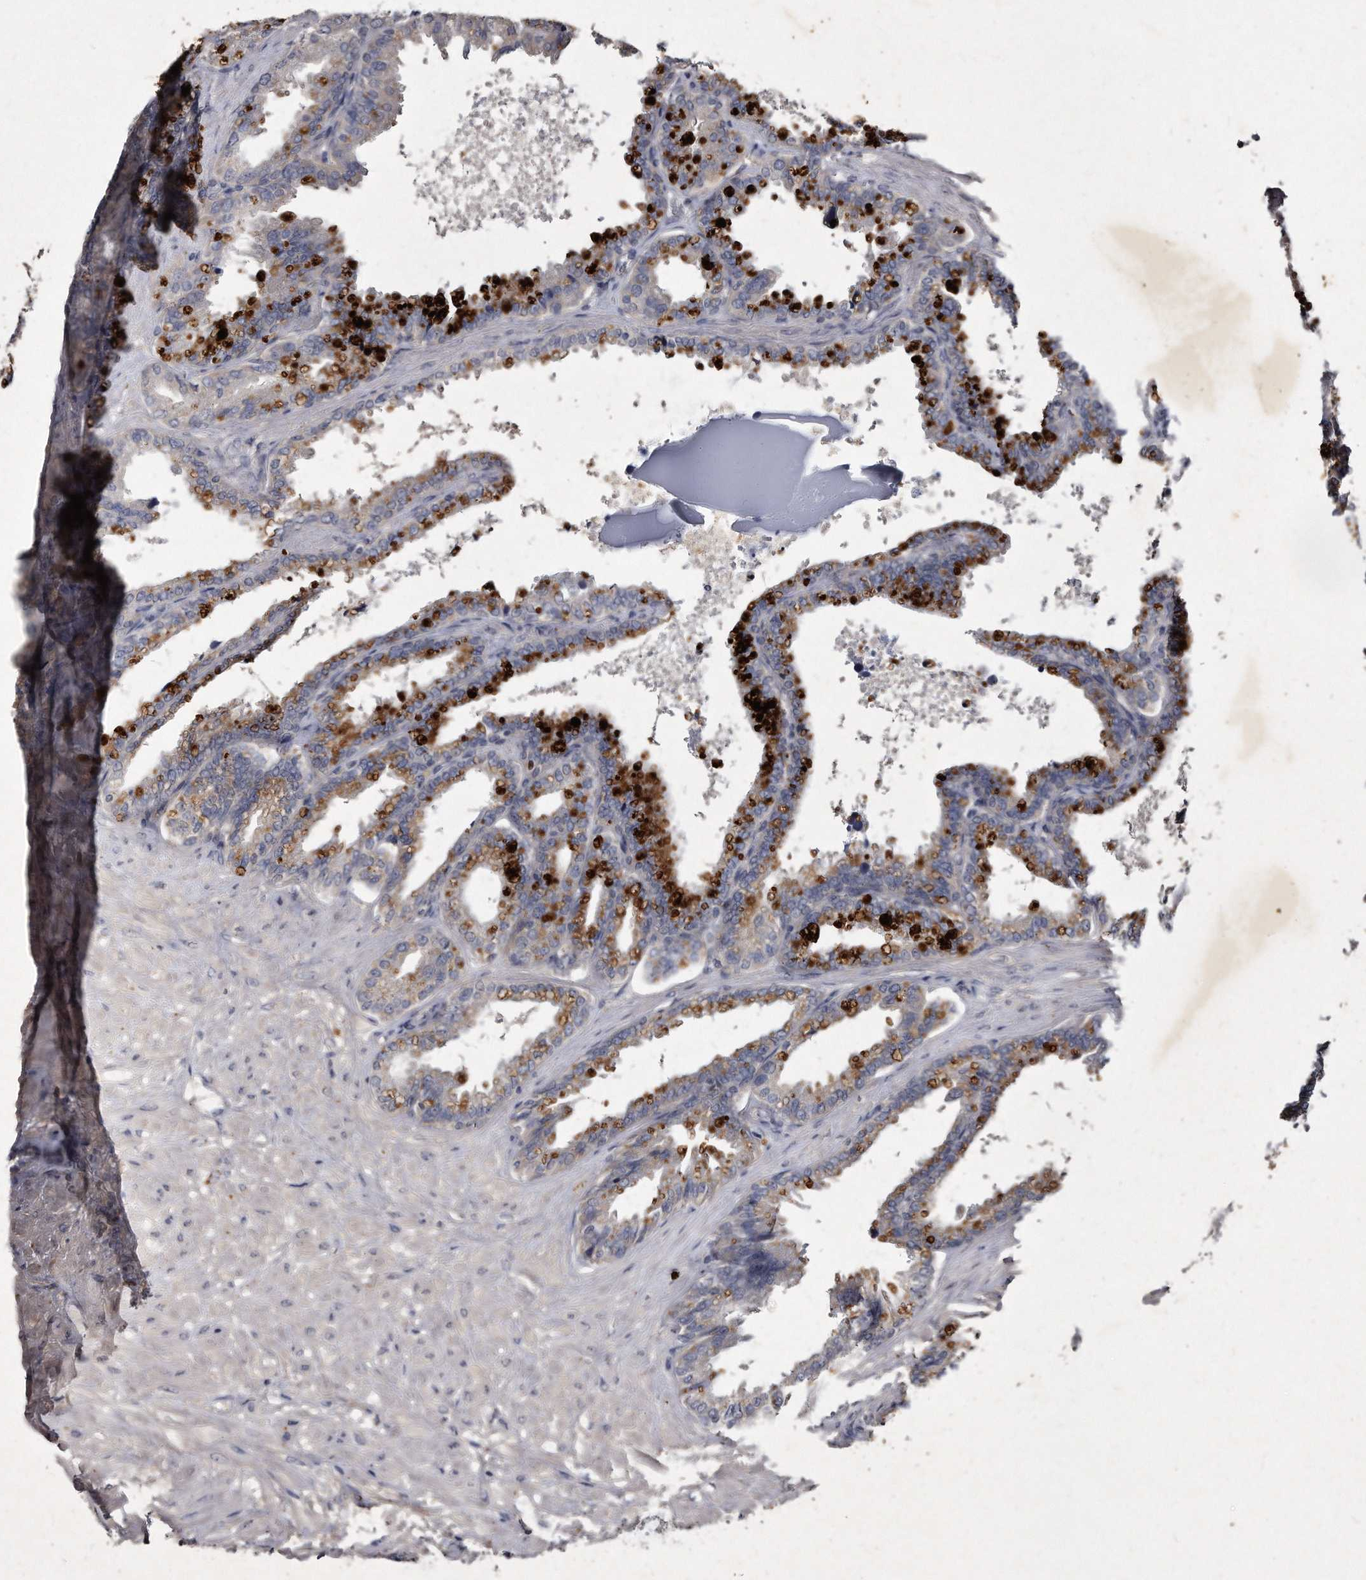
{"staining": {"intensity": "negative", "quantity": "none", "location": "none"}, "tissue": "seminal vesicle", "cell_type": "Glandular cells", "image_type": "normal", "snomed": [{"axis": "morphology", "description": "Normal tissue, NOS"}, {"axis": "topography", "description": "Seminal veicle"}], "caption": "Seminal vesicle stained for a protein using IHC exhibits no positivity glandular cells.", "gene": "KLHDC3", "patient": {"sex": "male", "age": 46}}